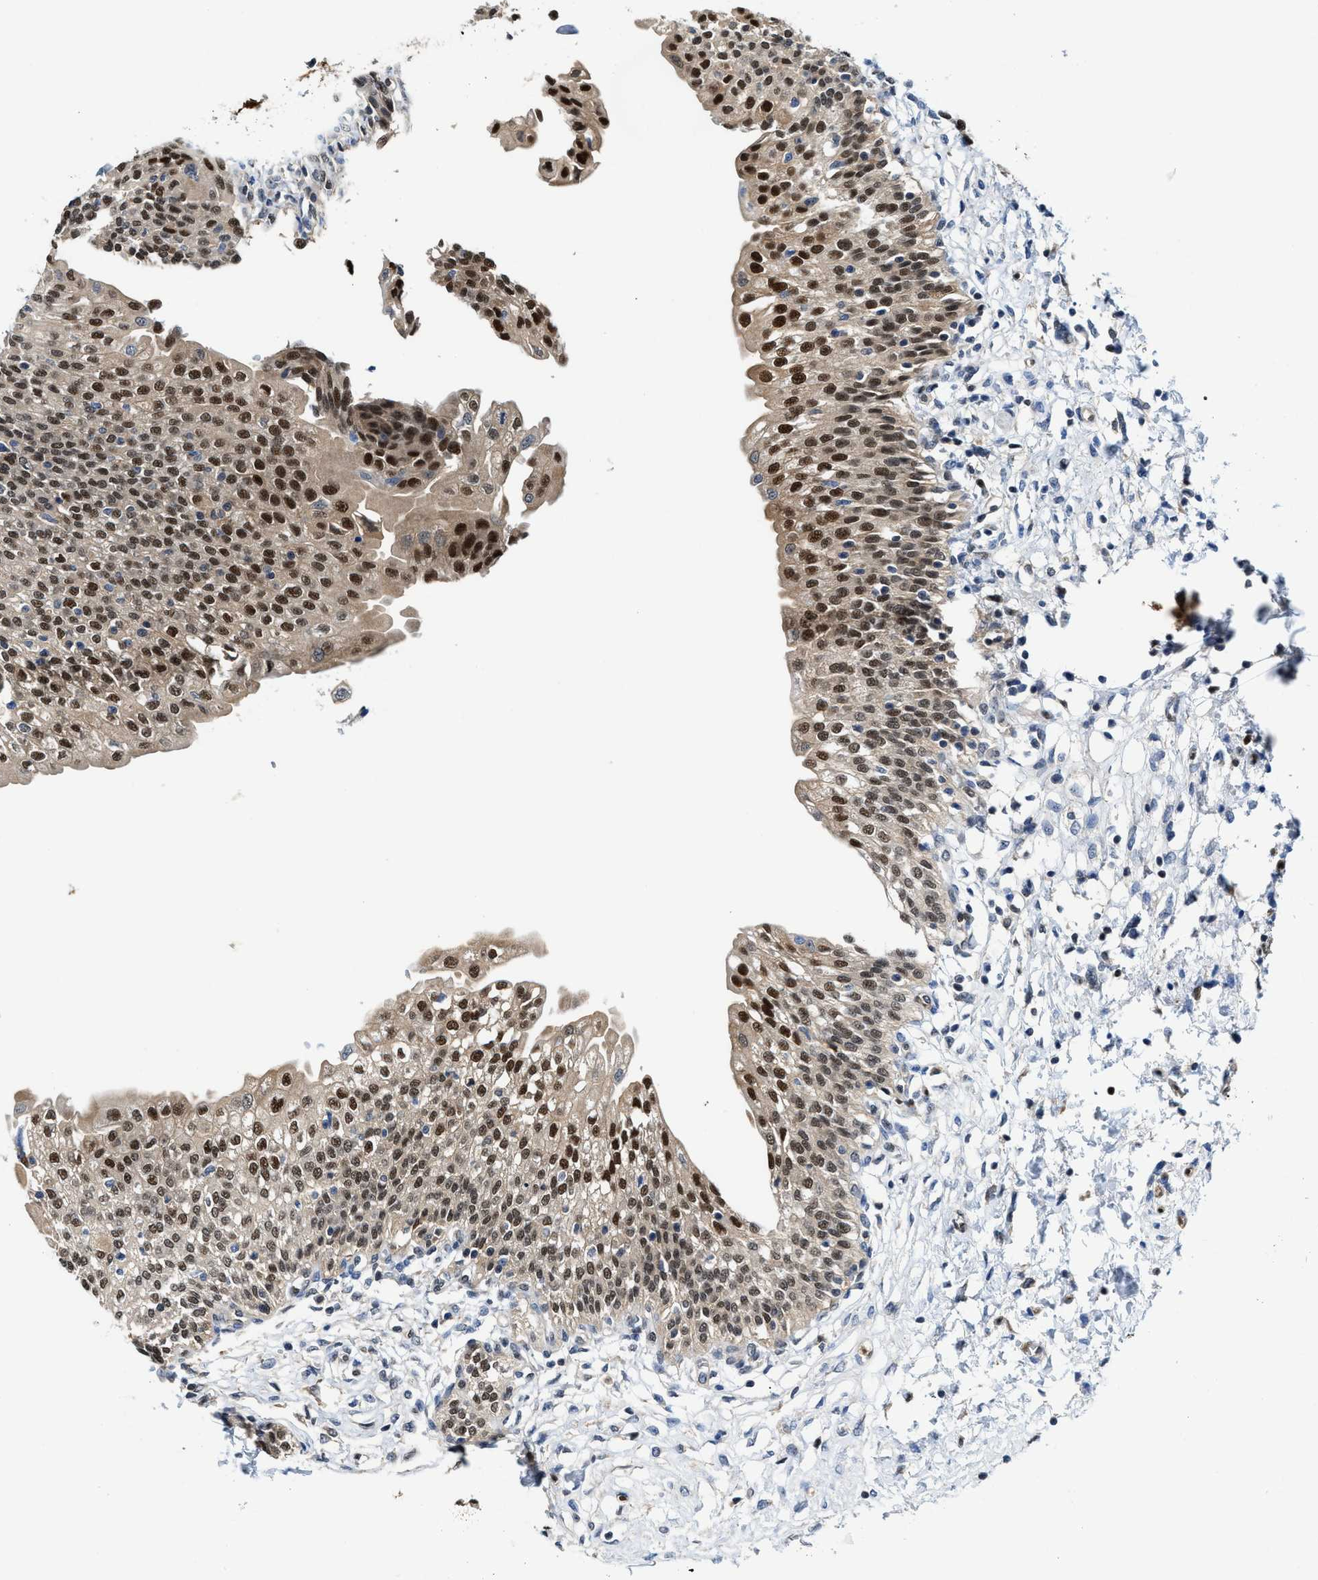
{"staining": {"intensity": "strong", "quantity": ">75%", "location": "cytoplasmic/membranous,nuclear"}, "tissue": "urinary bladder", "cell_type": "Urothelial cells", "image_type": "normal", "snomed": [{"axis": "morphology", "description": "Normal tissue, NOS"}, {"axis": "topography", "description": "Urinary bladder"}], "caption": "Urothelial cells demonstrate strong cytoplasmic/membranous,nuclear expression in about >75% of cells in benign urinary bladder. Nuclei are stained in blue.", "gene": "LTA4H", "patient": {"sex": "male", "age": 55}}